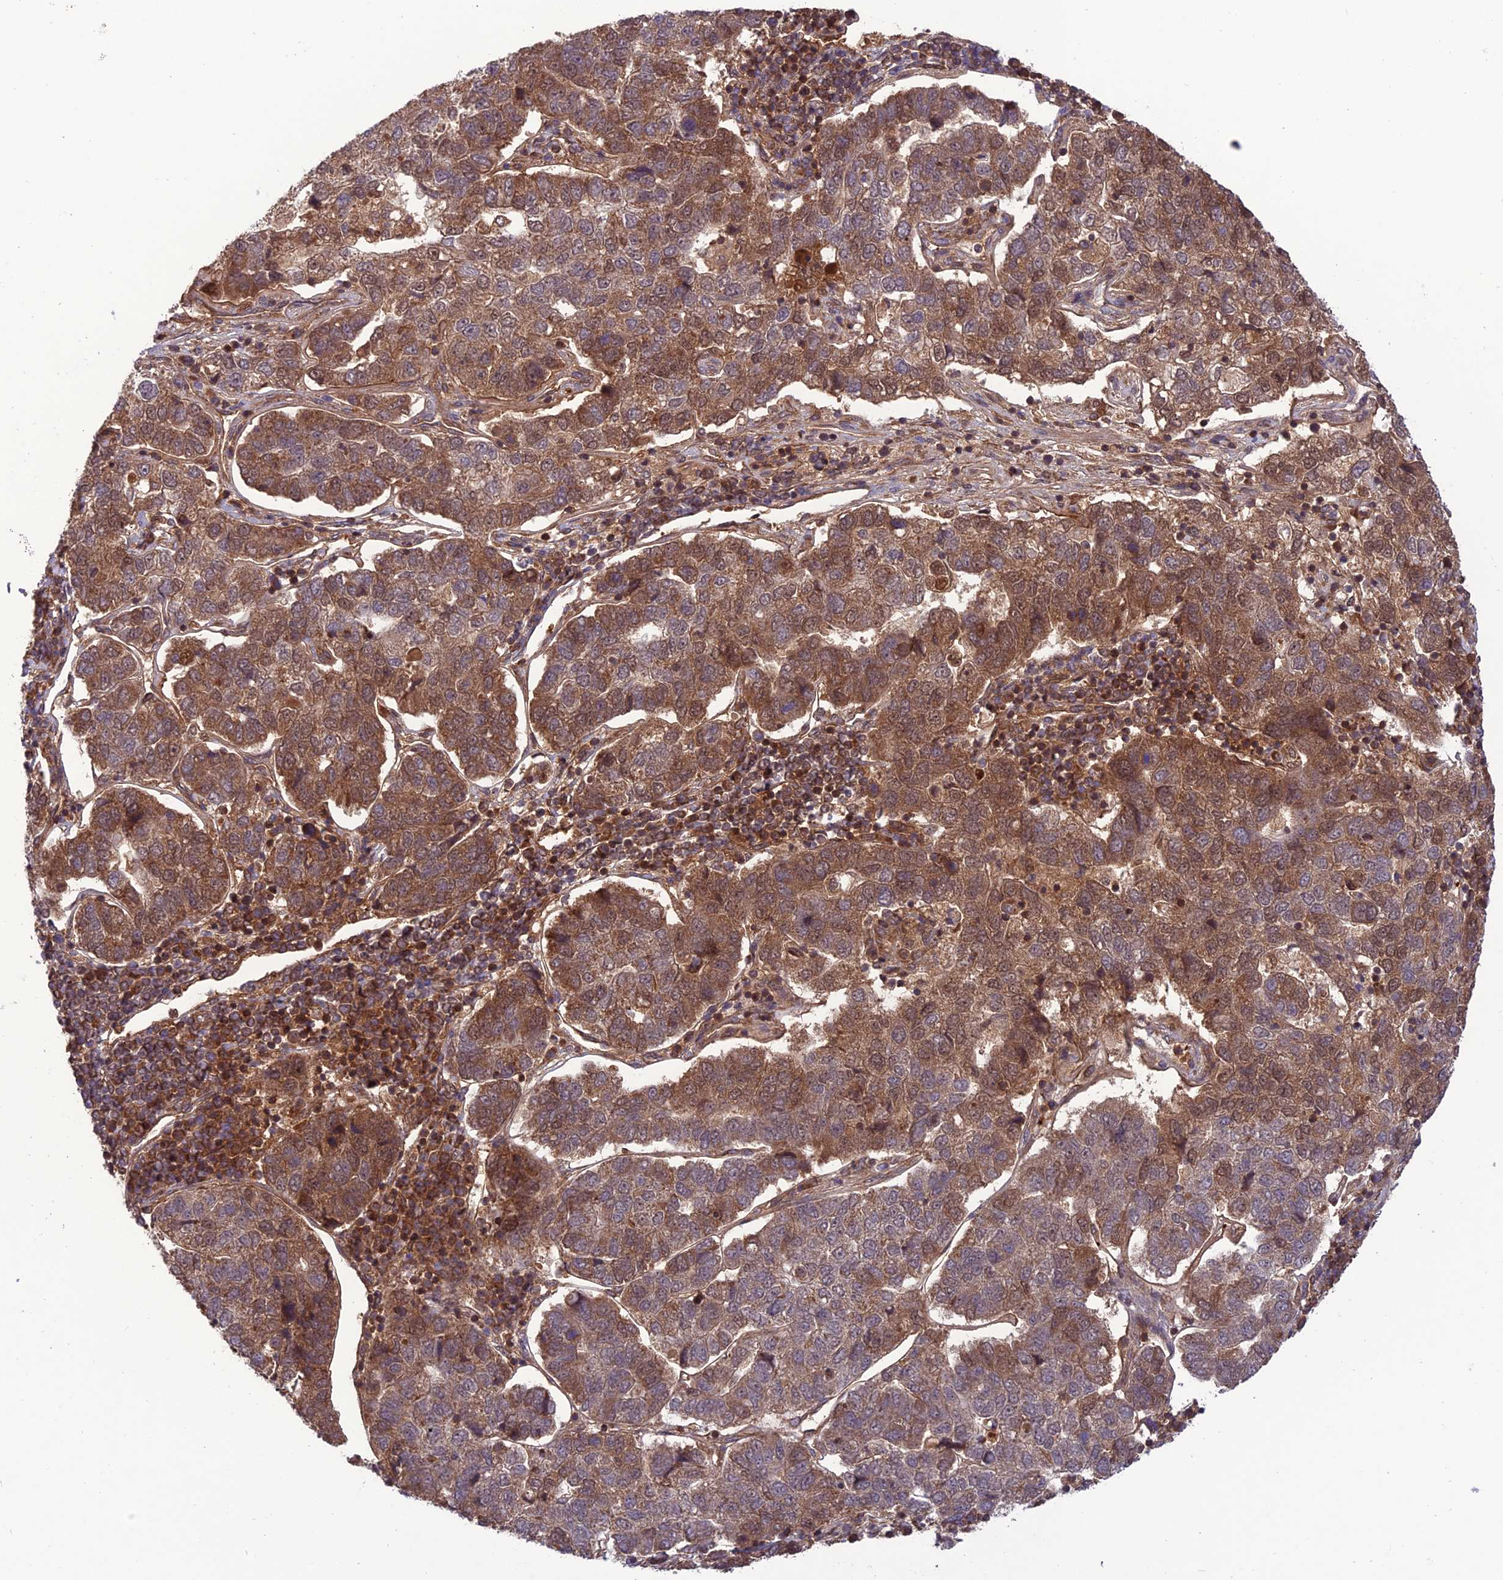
{"staining": {"intensity": "moderate", "quantity": ">75%", "location": "cytoplasmic/membranous,nuclear"}, "tissue": "pancreatic cancer", "cell_type": "Tumor cells", "image_type": "cancer", "snomed": [{"axis": "morphology", "description": "Adenocarcinoma, NOS"}, {"axis": "topography", "description": "Pancreas"}], "caption": "Moderate cytoplasmic/membranous and nuclear protein staining is appreciated in about >75% of tumor cells in pancreatic cancer (adenocarcinoma). The protein is shown in brown color, while the nuclei are stained blue.", "gene": "NDUFC1", "patient": {"sex": "female", "age": 61}}